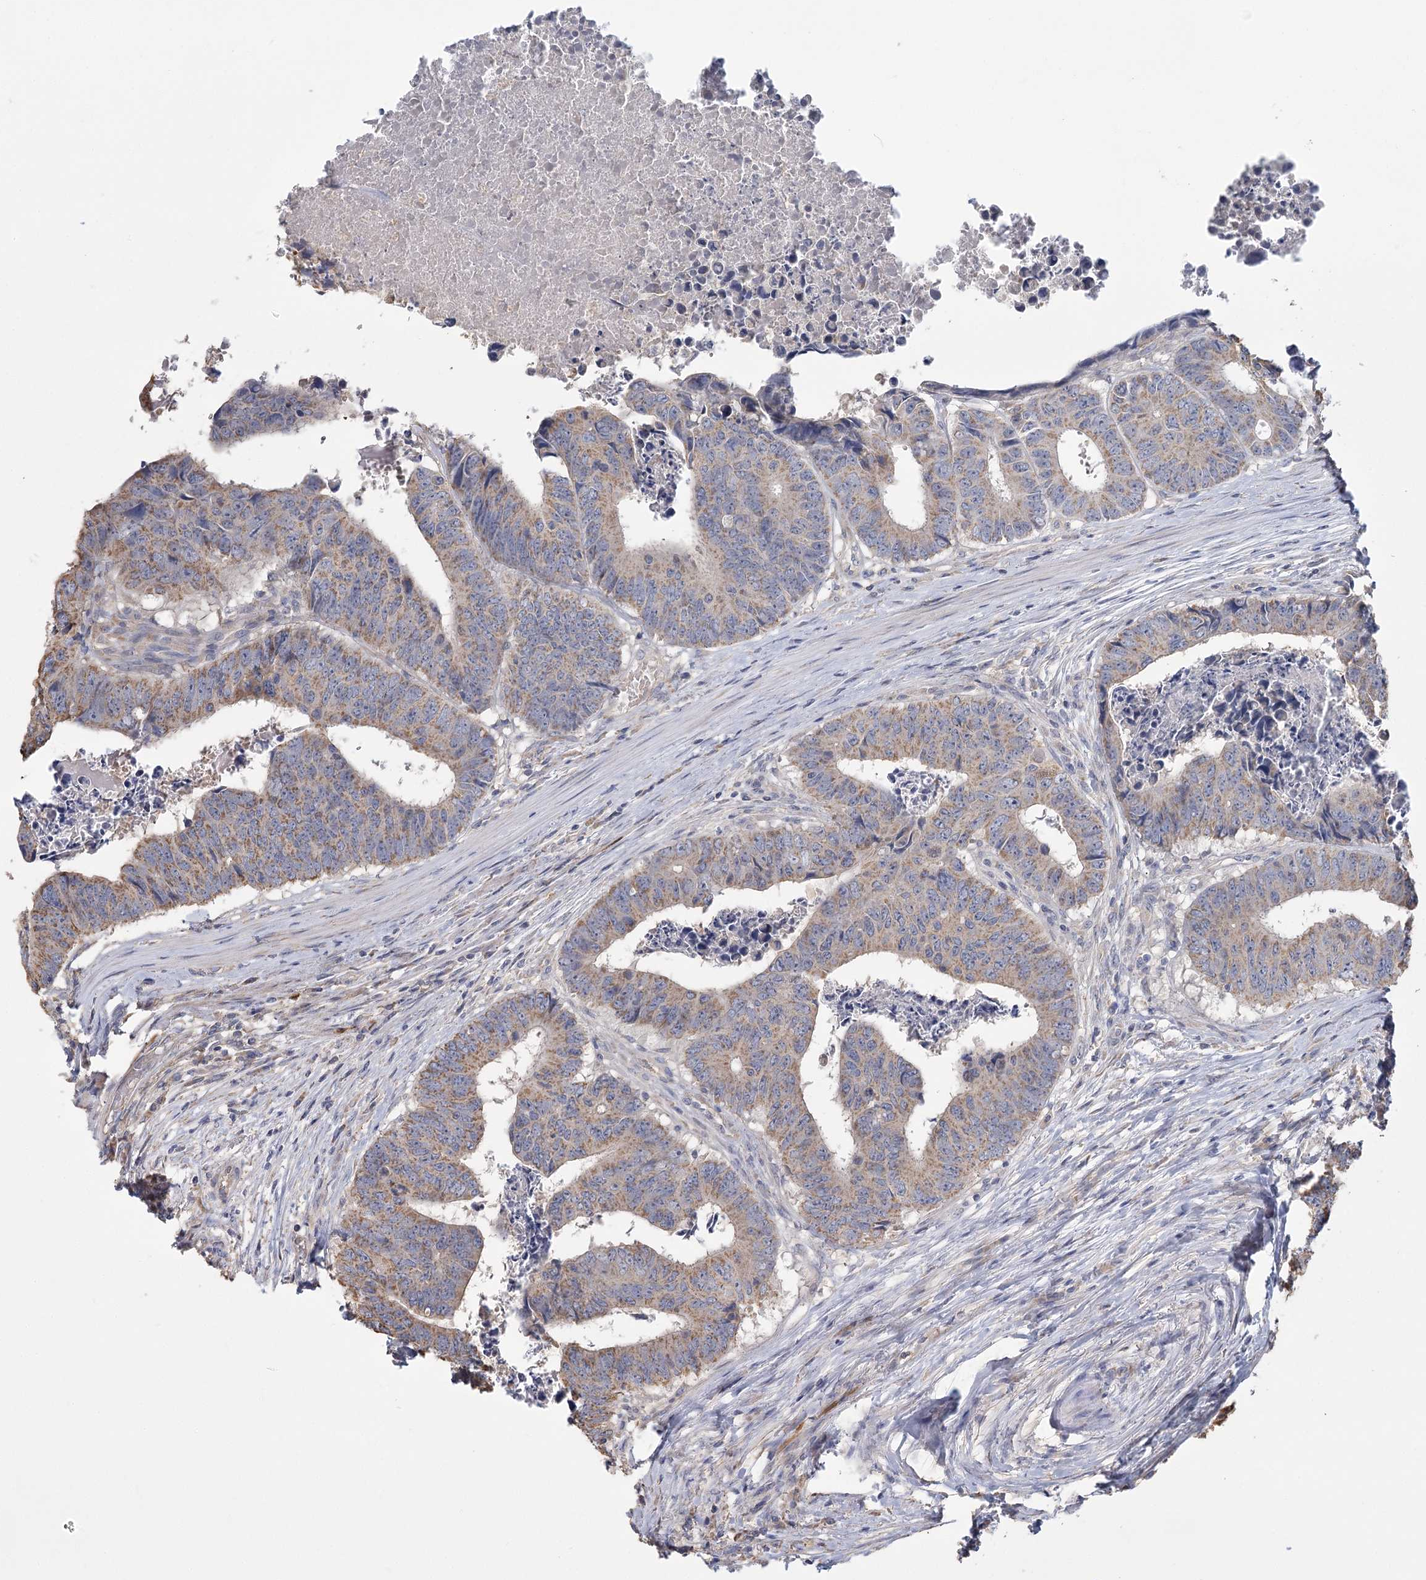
{"staining": {"intensity": "weak", "quantity": ">75%", "location": "cytoplasmic/membranous"}, "tissue": "colorectal cancer", "cell_type": "Tumor cells", "image_type": "cancer", "snomed": [{"axis": "morphology", "description": "Adenocarcinoma, NOS"}, {"axis": "topography", "description": "Rectum"}], "caption": "An image showing weak cytoplasmic/membranous staining in approximately >75% of tumor cells in colorectal cancer (adenocarcinoma), as visualized by brown immunohistochemical staining.", "gene": "CNTLN", "patient": {"sex": "male", "age": 84}}